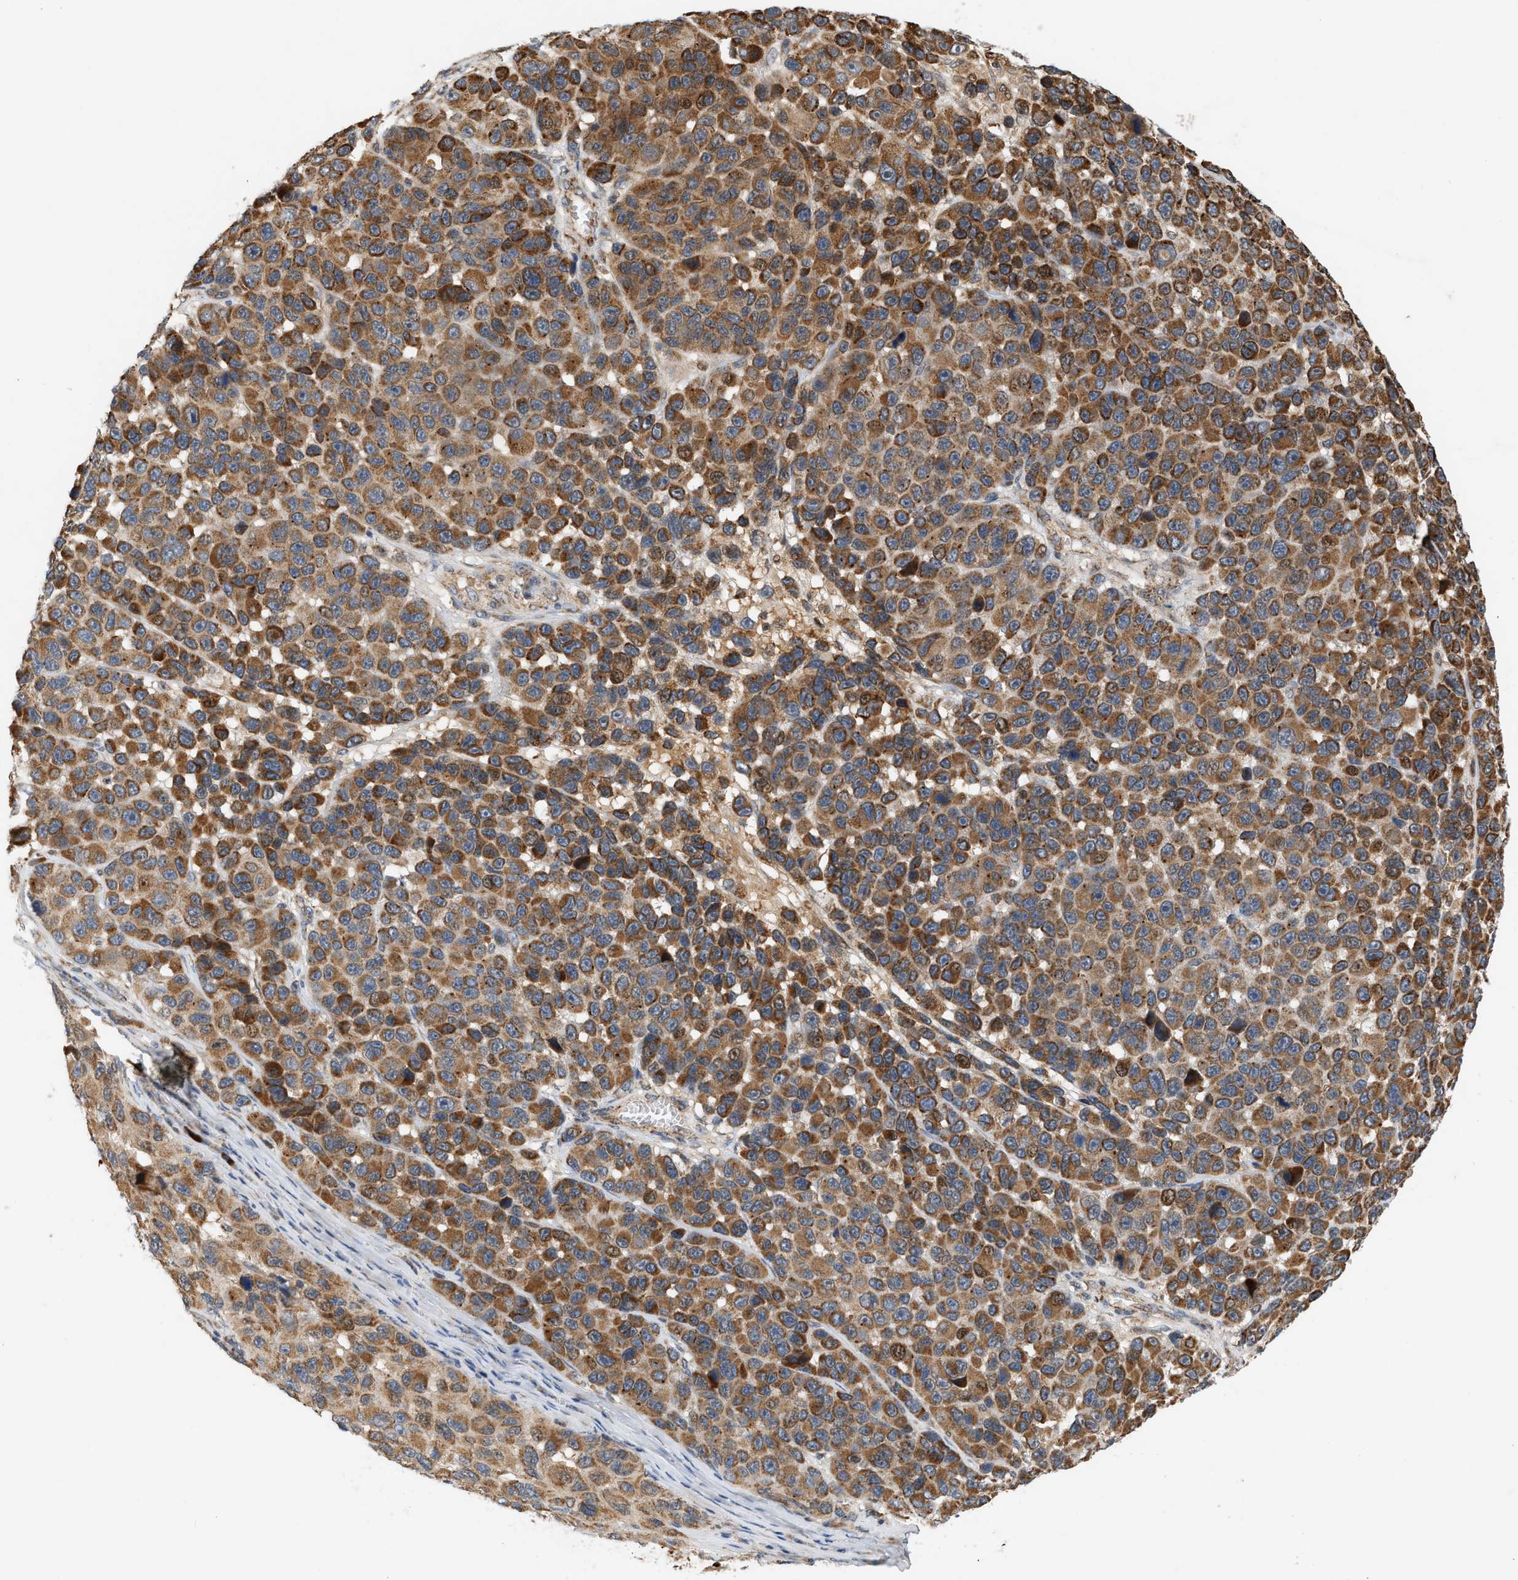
{"staining": {"intensity": "strong", "quantity": ">75%", "location": "cytoplasmic/membranous"}, "tissue": "melanoma", "cell_type": "Tumor cells", "image_type": "cancer", "snomed": [{"axis": "morphology", "description": "Malignant melanoma, NOS"}, {"axis": "topography", "description": "Skin"}], "caption": "About >75% of tumor cells in human malignant melanoma demonstrate strong cytoplasmic/membranous protein positivity as visualized by brown immunohistochemical staining.", "gene": "MCU", "patient": {"sex": "male", "age": 53}}